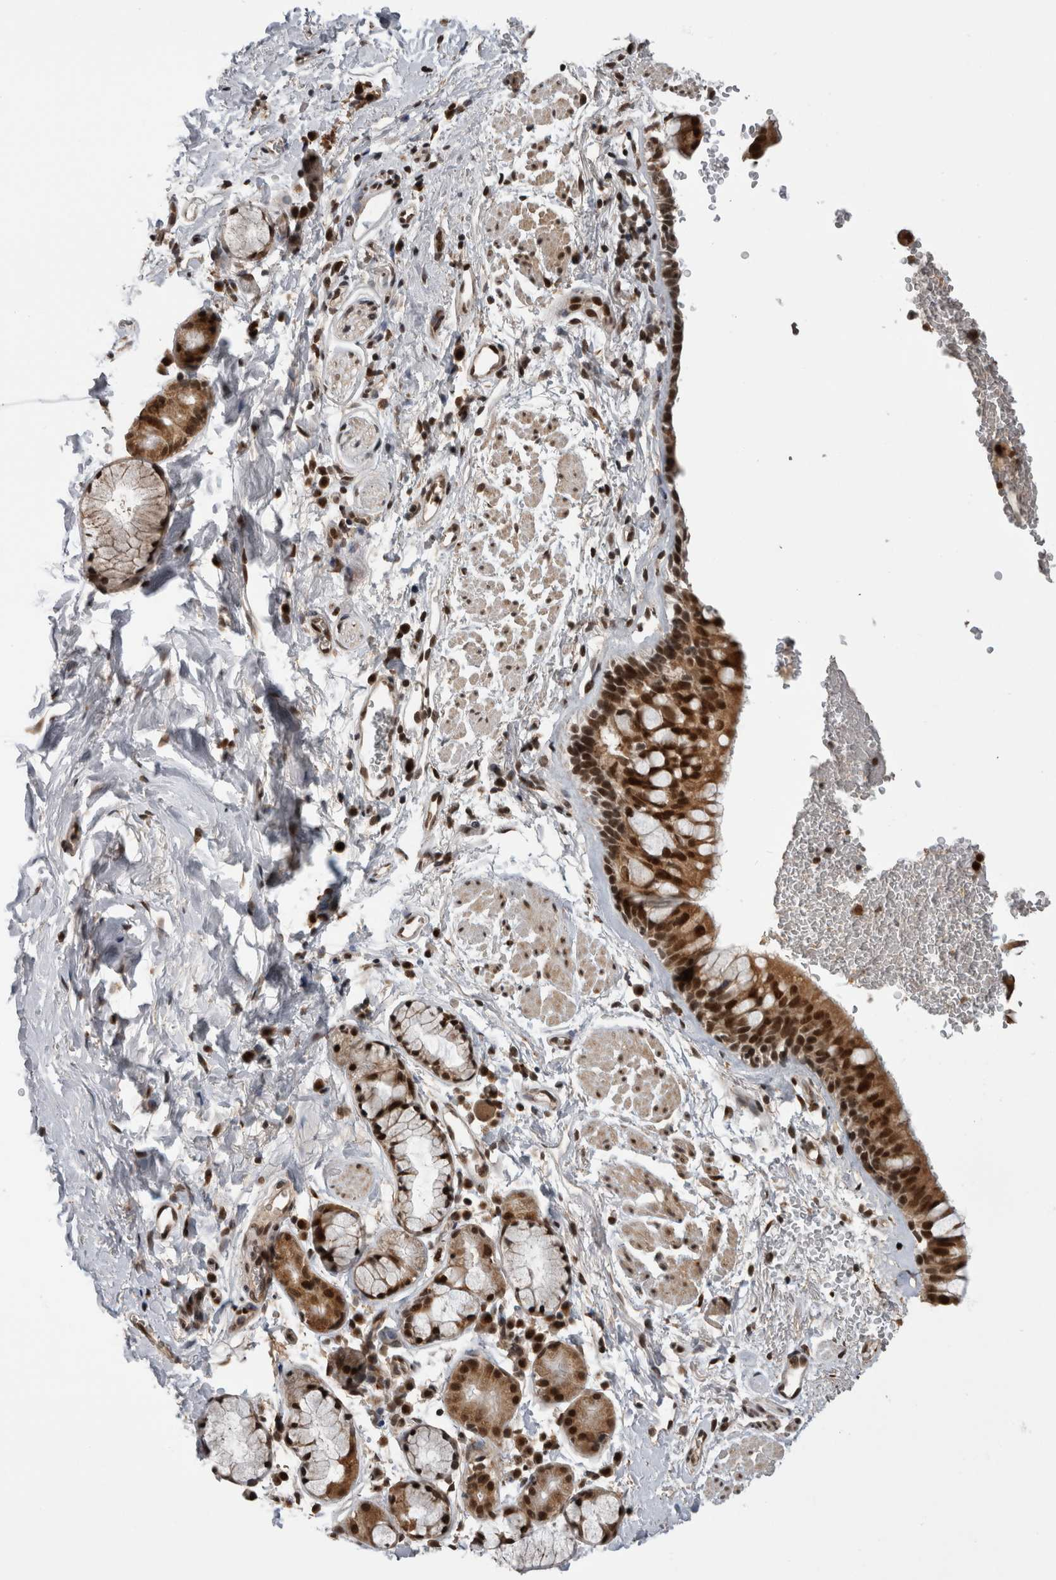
{"staining": {"intensity": "strong", "quantity": ">75%", "location": "cytoplasmic/membranous,nuclear"}, "tissue": "bronchus", "cell_type": "Respiratory epithelial cells", "image_type": "normal", "snomed": [{"axis": "morphology", "description": "Normal tissue, NOS"}, {"axis": "topography", "description": "Cartilage tissue"}, {"axis": "topography", "description": "Bronchus"}], "caption": "Strong cytoplasmic/membranous,nuclear staining is appreciated in about >75% of respiratory epithelial cells in benign bronchus. Nuclei are stained in blue.", "gene": "CPSF2", "patient": {"sex": "female", "age": 53}}